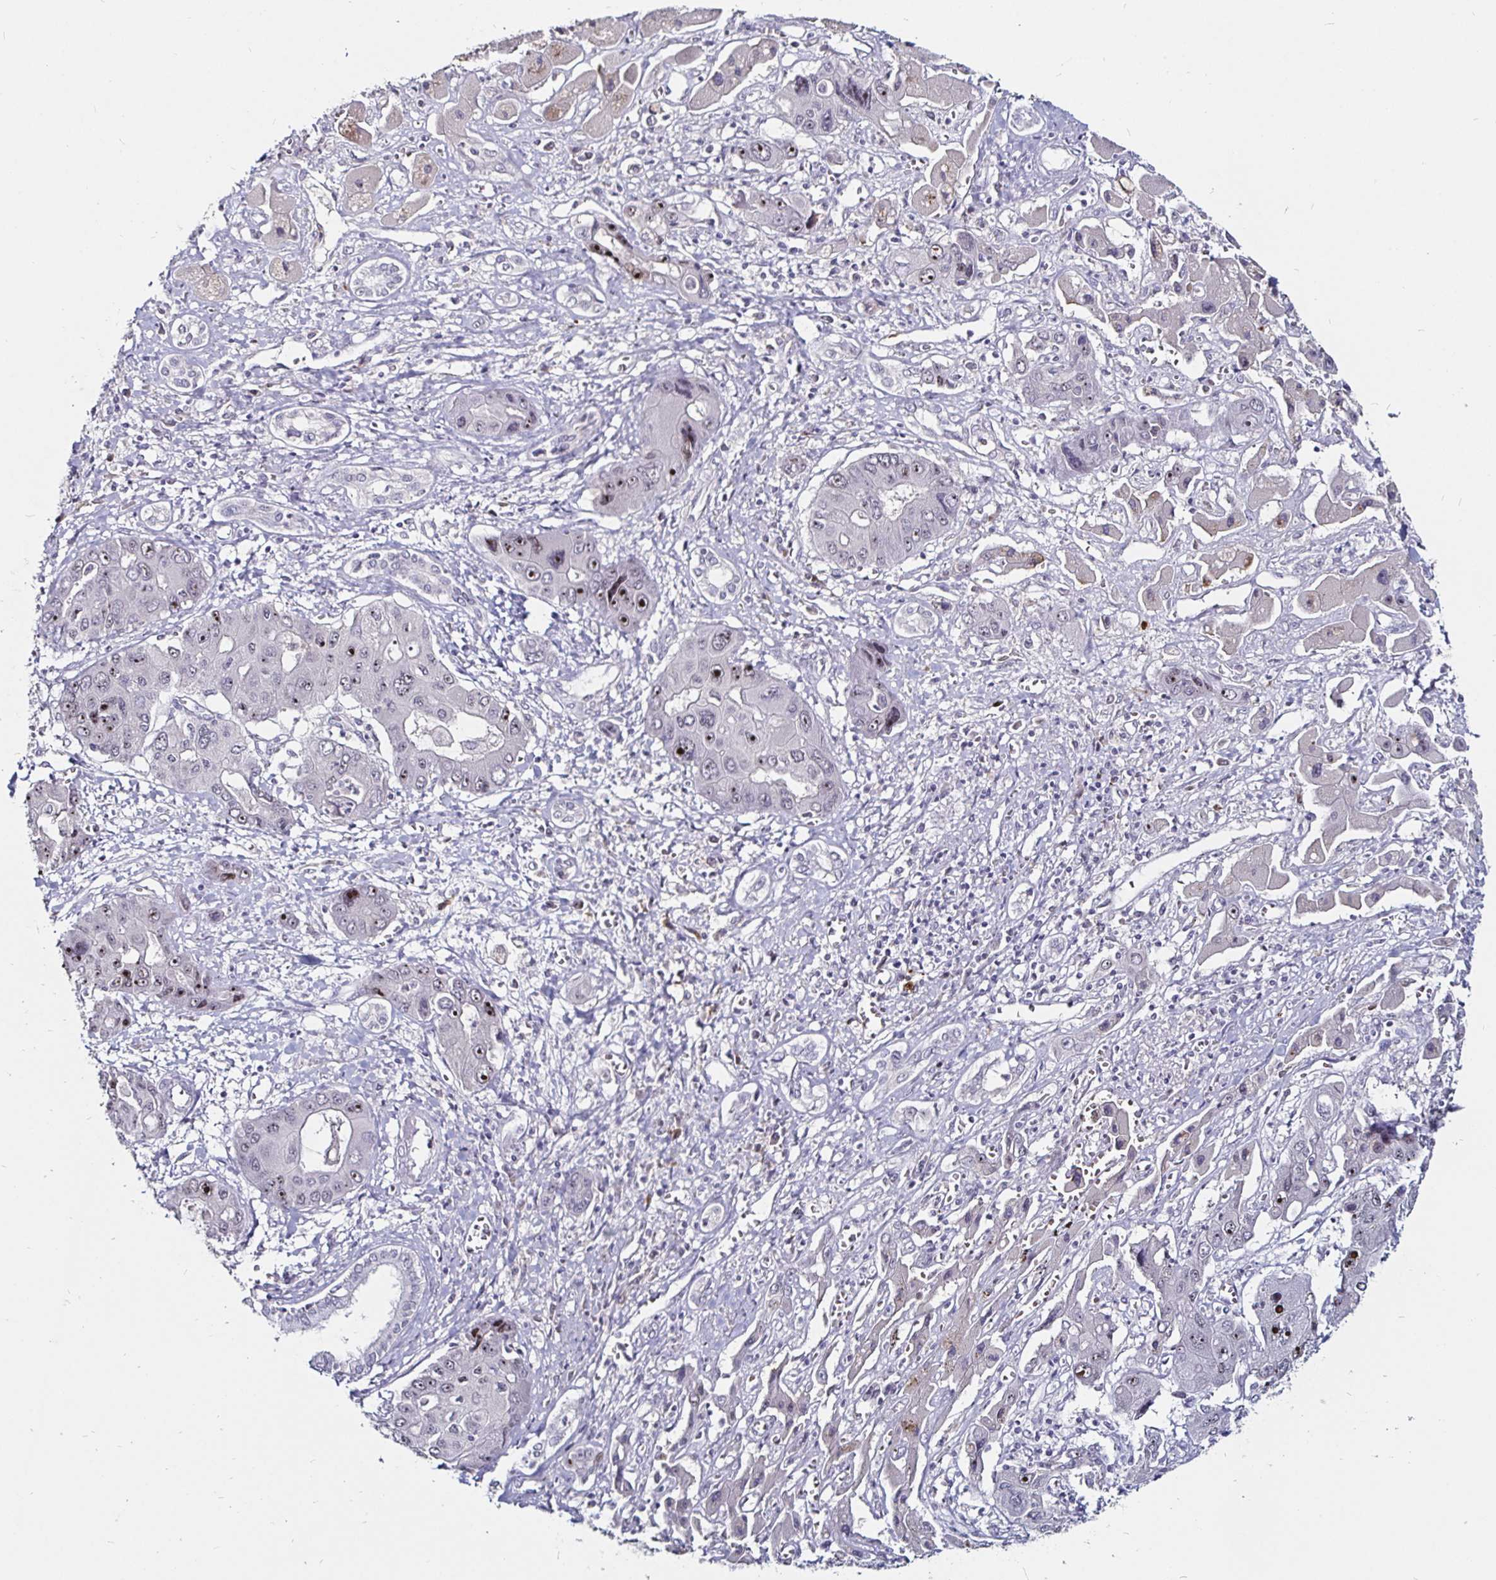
{"staining": {"intensity": "strong", "quantity": "<25%", "location": "nuclear"}, "tissue": "liver cancer", "cell_type": "Tumor cells", "image_type": "cancer", "snomed": [{"axis": "morphology", "description": "Cholangiocarcinoma"}, {"axis": "topography", "description": "Liver"}], "caption": "Strong nuclear staining is present in about <25% of tumor cells in liver cancer.", "gene": "FAIM2", "patient": {"sex": "male", "age": 67}}